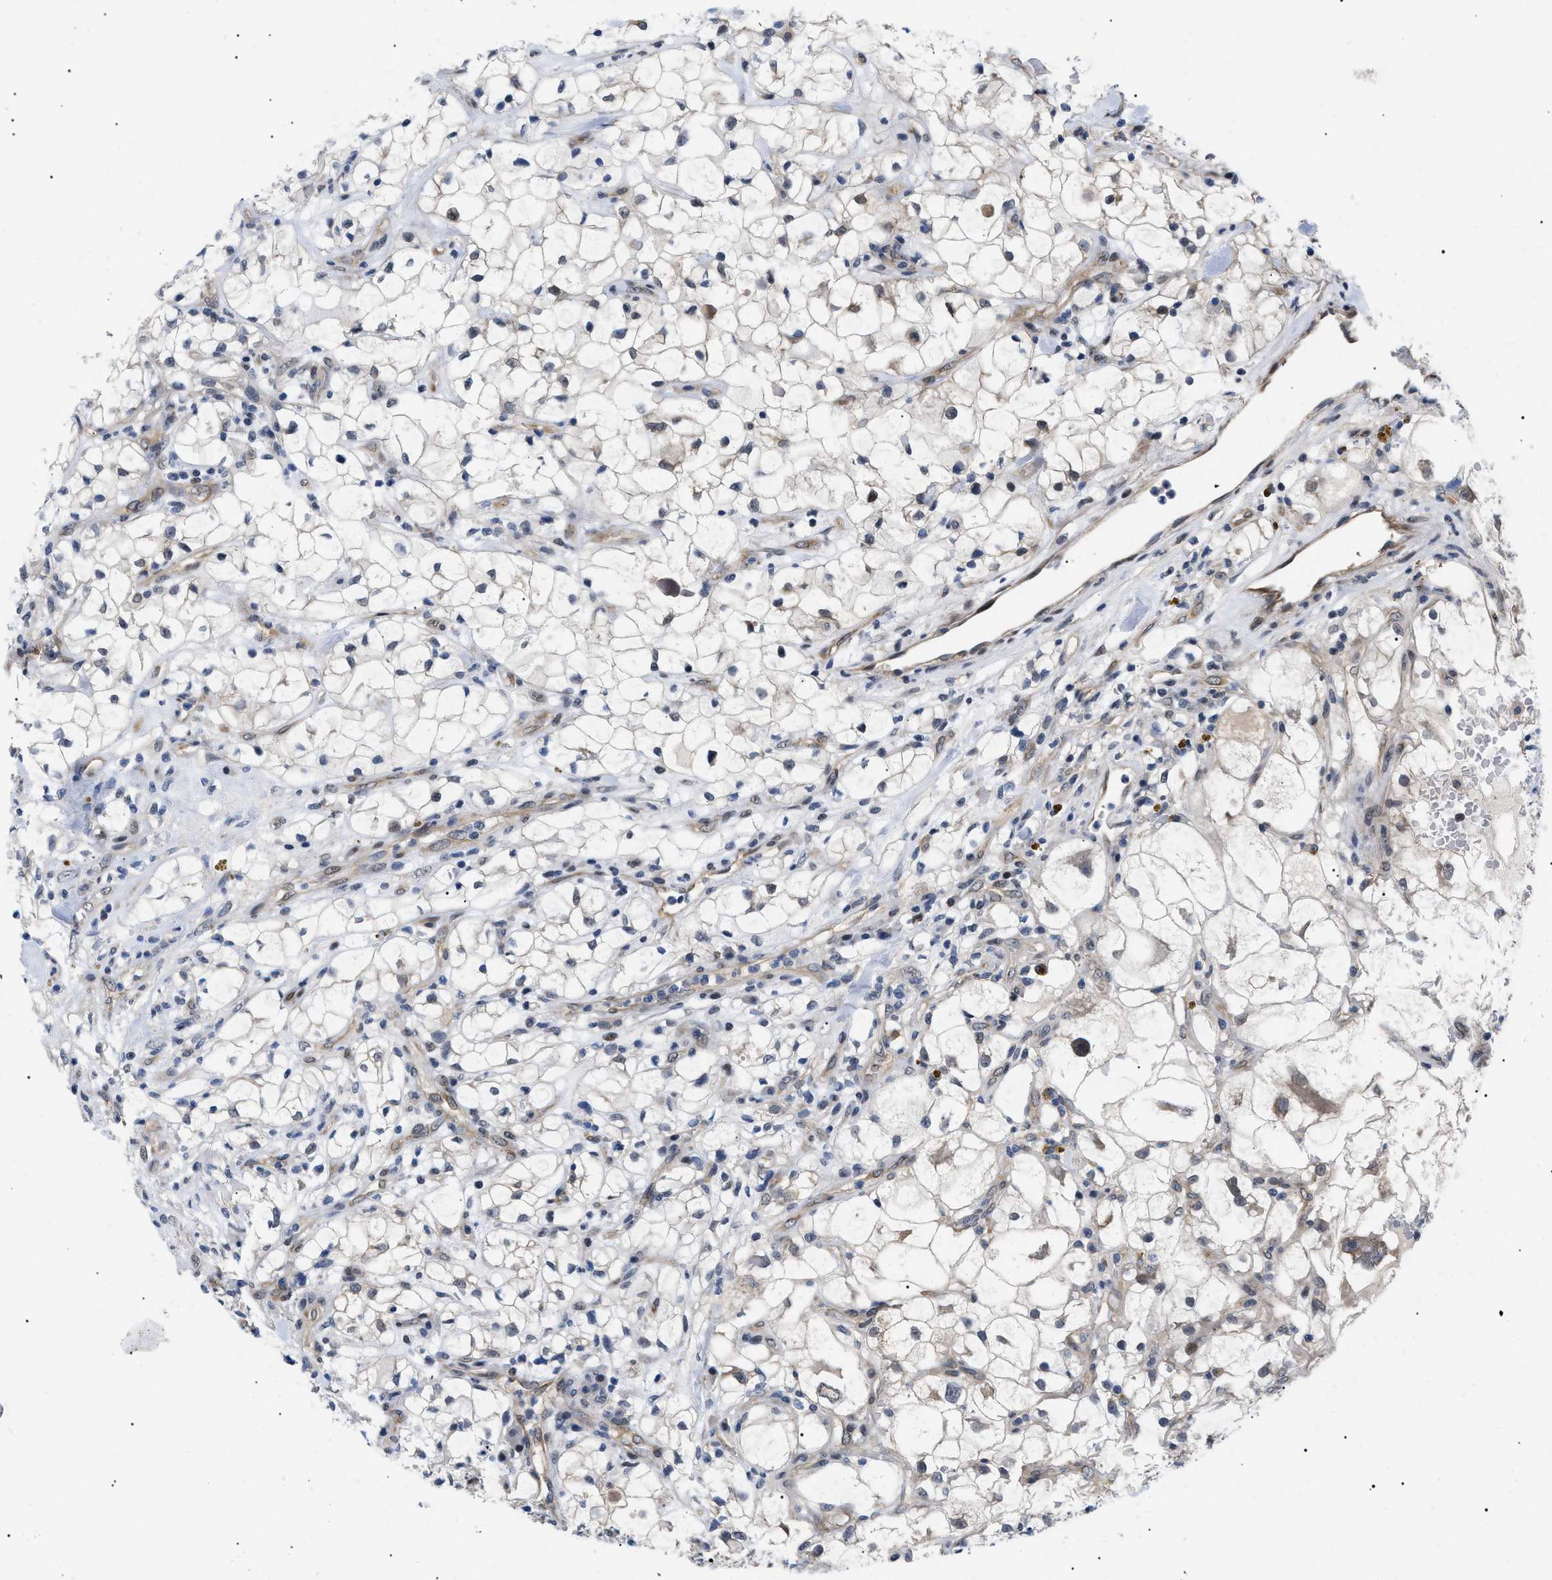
{"staining": {"intensity": "weak", "quantity": "<25%", "location": "cytoplasmic/membranous,nuclear"}, "tissue": "renal cancer", "cell_type": "Tumor cells", "image_type": "cancer", "snomed": [{"axis": "morphology", "description": "Adenocarcinoma, NOS"}, {"axis": "topography", "description": "Kidney"}], "caption": "Immunohistochemistry (IHC) of human adenocarcinoma (renal) displays no expression in tumor cells.", "gene": "GARRE1", "patient": {"sex": "female", "age": 60}}